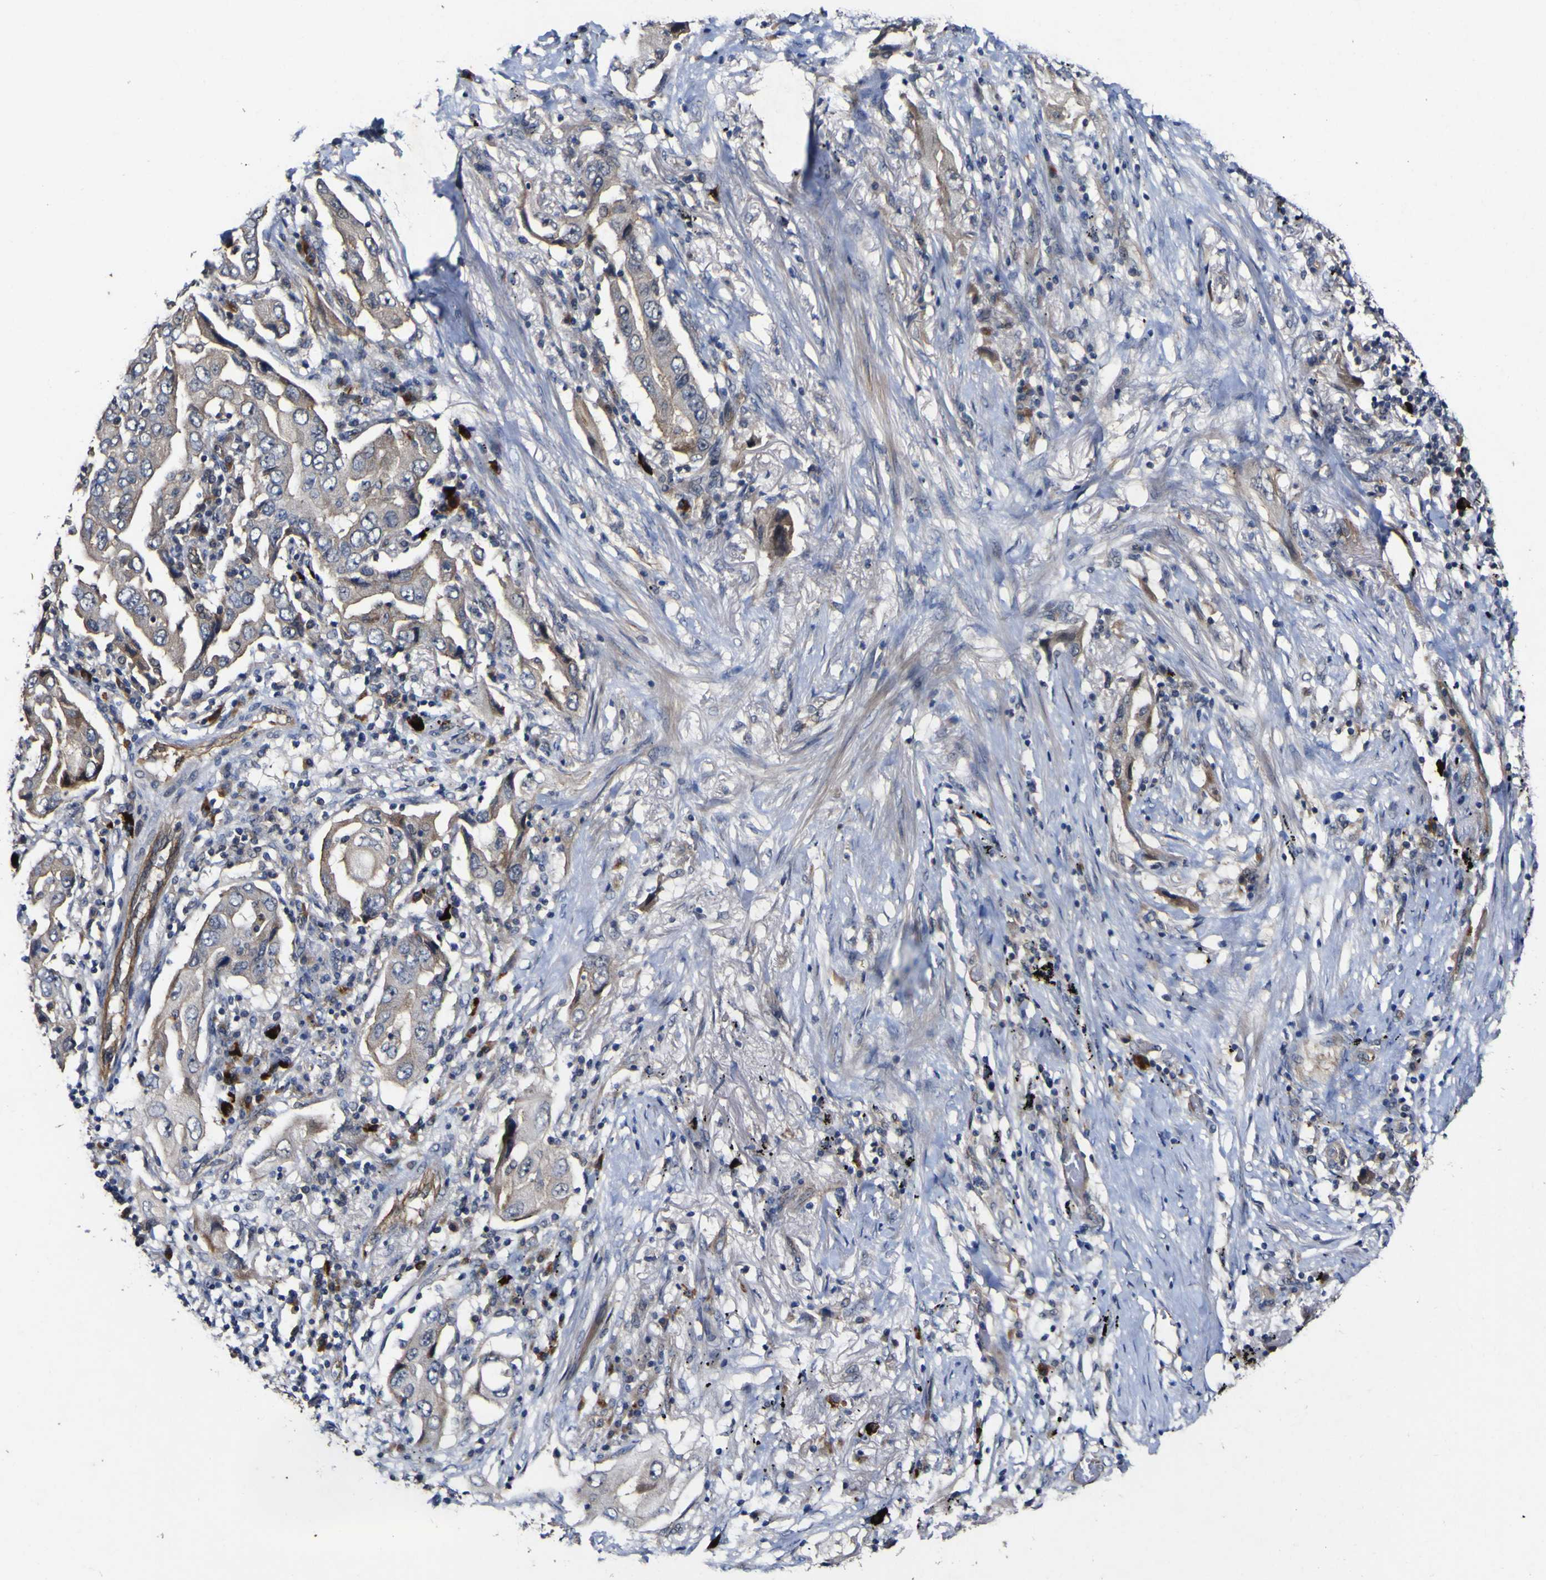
{"staining": {"intensity": "weak", "quantity": ">75%", "location": "cytoplasmic/membranous"}, "tissue": "lung cancer", "cell_type": "Tumor cells", "image_type": "cancer", "snomed": [{"axis": "morphology", "description": "Adenocarcinoma, NOS"}, {"axis": "topography", "description": "Lung"}], "caption": "Weak cytoplasmic/membranous expression is appreciated in about >75% of tumor cells in lung cancer.", "gene": "CCL2", "patient": {"sex": "female", "age": 65}}